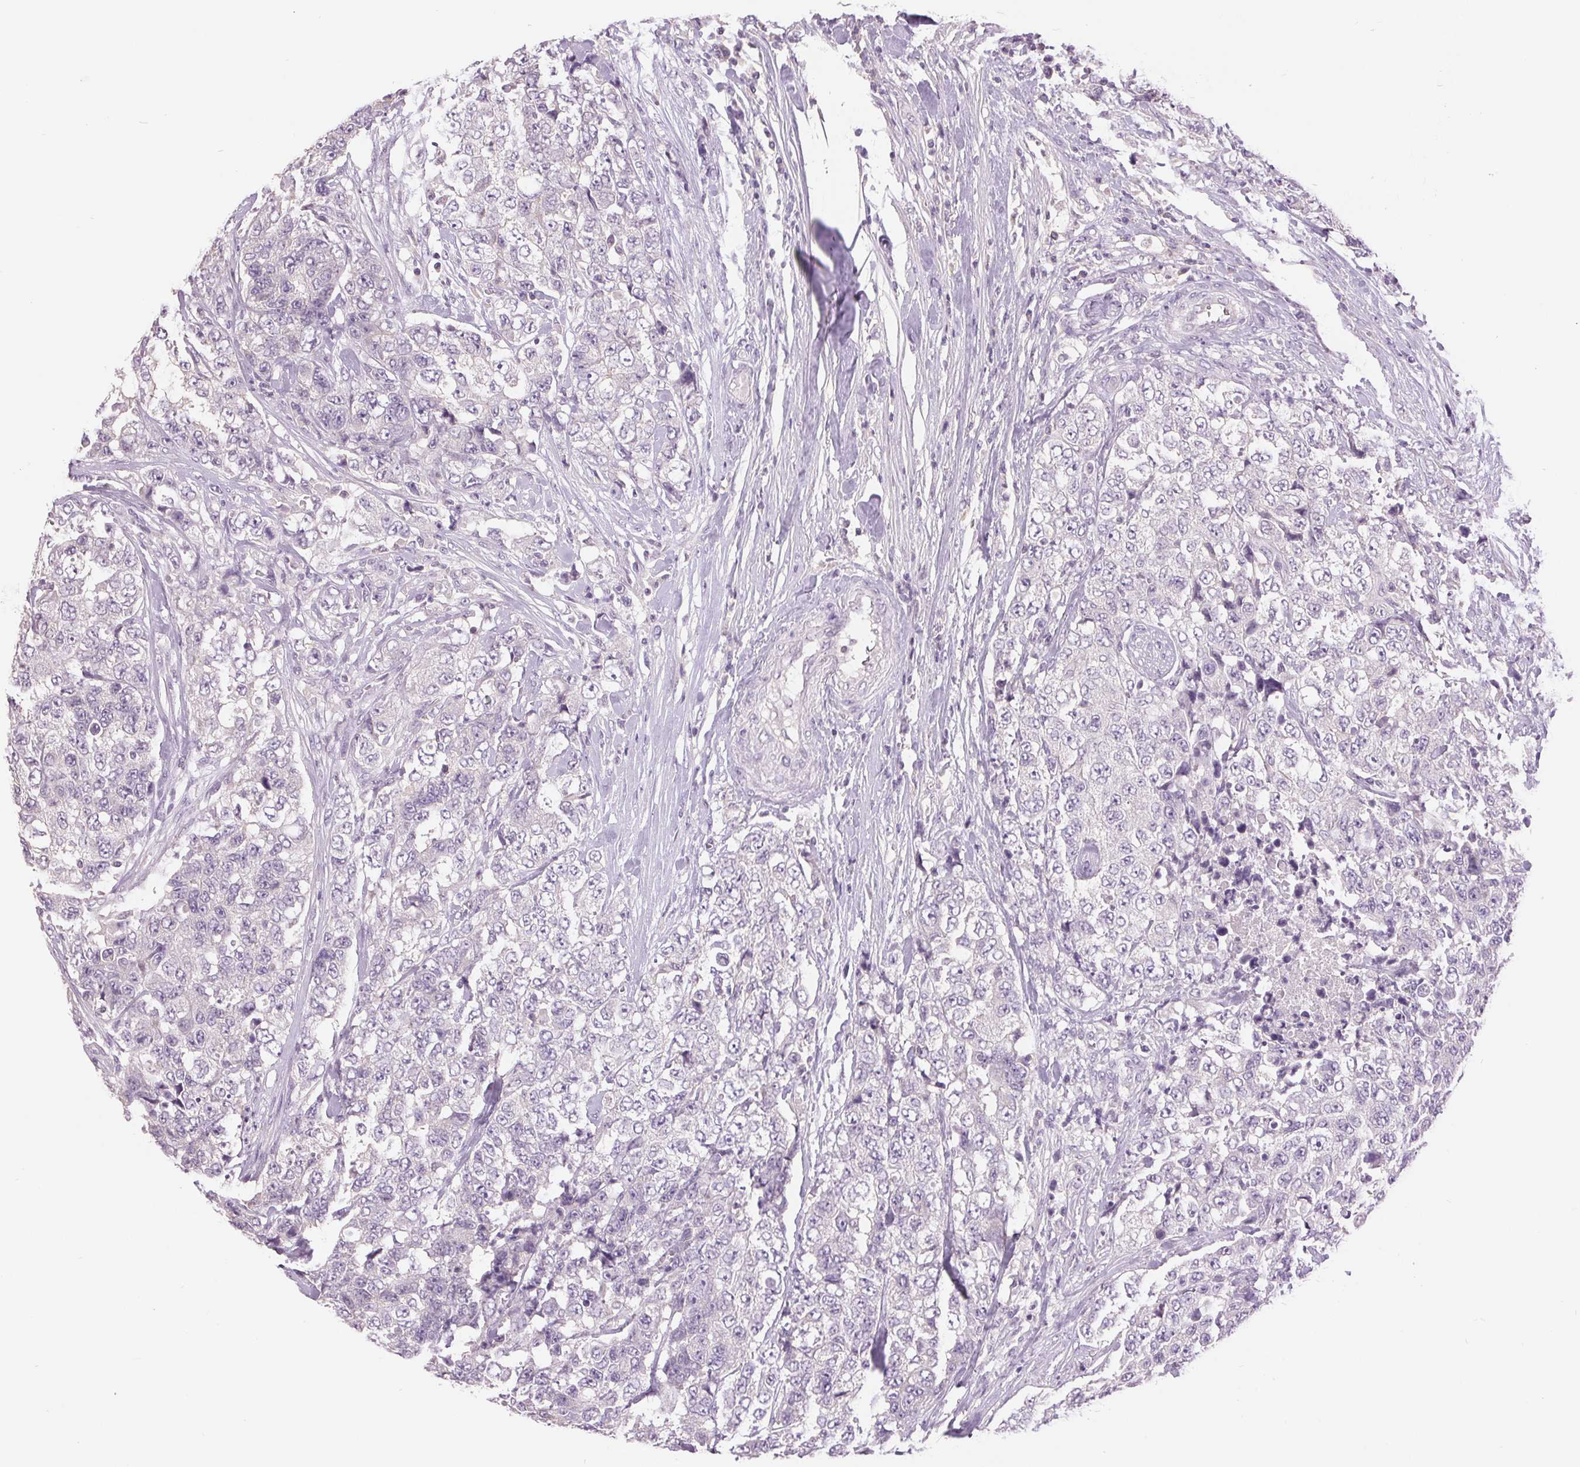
{"staining": {"intensity": "negative", "quantity": "none", "location": "none"}, "tissue": "urothelial cancer", "cell_type": "Tumor cells", "image_type": "cancer", "snomed": [{"axis": "morphology", "description": "Urothelial carcinoma, High grade"}, {"axis": "topography", "description": "Urinary bladder"}], "caption": "An immunohistochemistry micrograph of urothelial cancer is shown. There is no staining in tumor cells of urothelial cancer.", "gene": "FXYD4", "patient": {"sex": "female", "age": 78}}